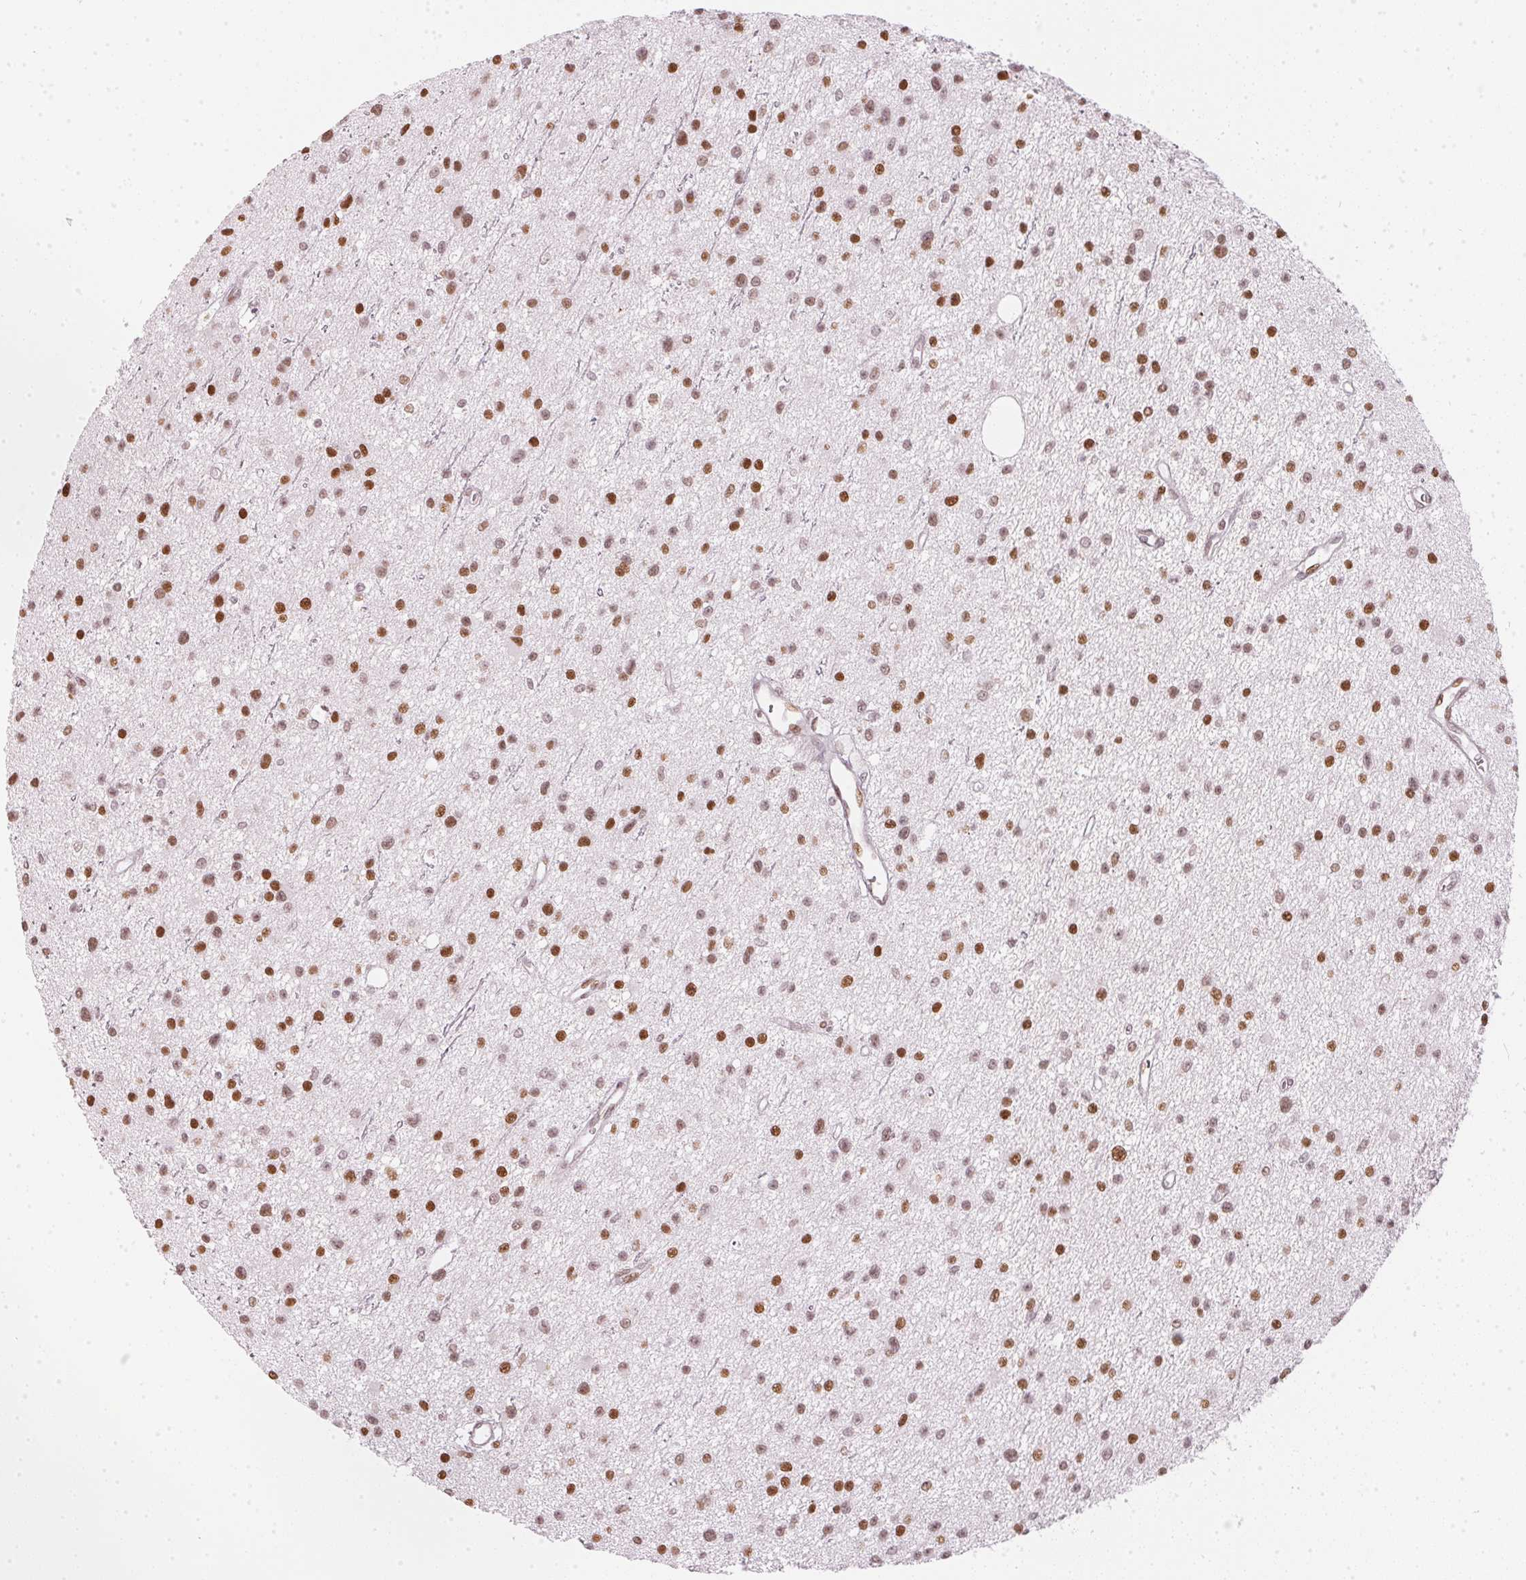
{"staining": {"intensity": "moderate", "quantity": ">75%", "location": "nuclear"}, "tissue": "glioma", "cell_type": "Tumor cells", "image_type": "cancer", "snomed": [{"axis": "morphology", "description": "Glioma, malignant, Low grade"}, {"axis": "topography", "description": "Brain"}], "caption": "Tumor cells exhibit medium levels of moderate nuclear expression in about >75% of cells in human malignant glioma (low-grade).", "gene": "KAT6A", "patient": {"sex": "male", "age": 43}}